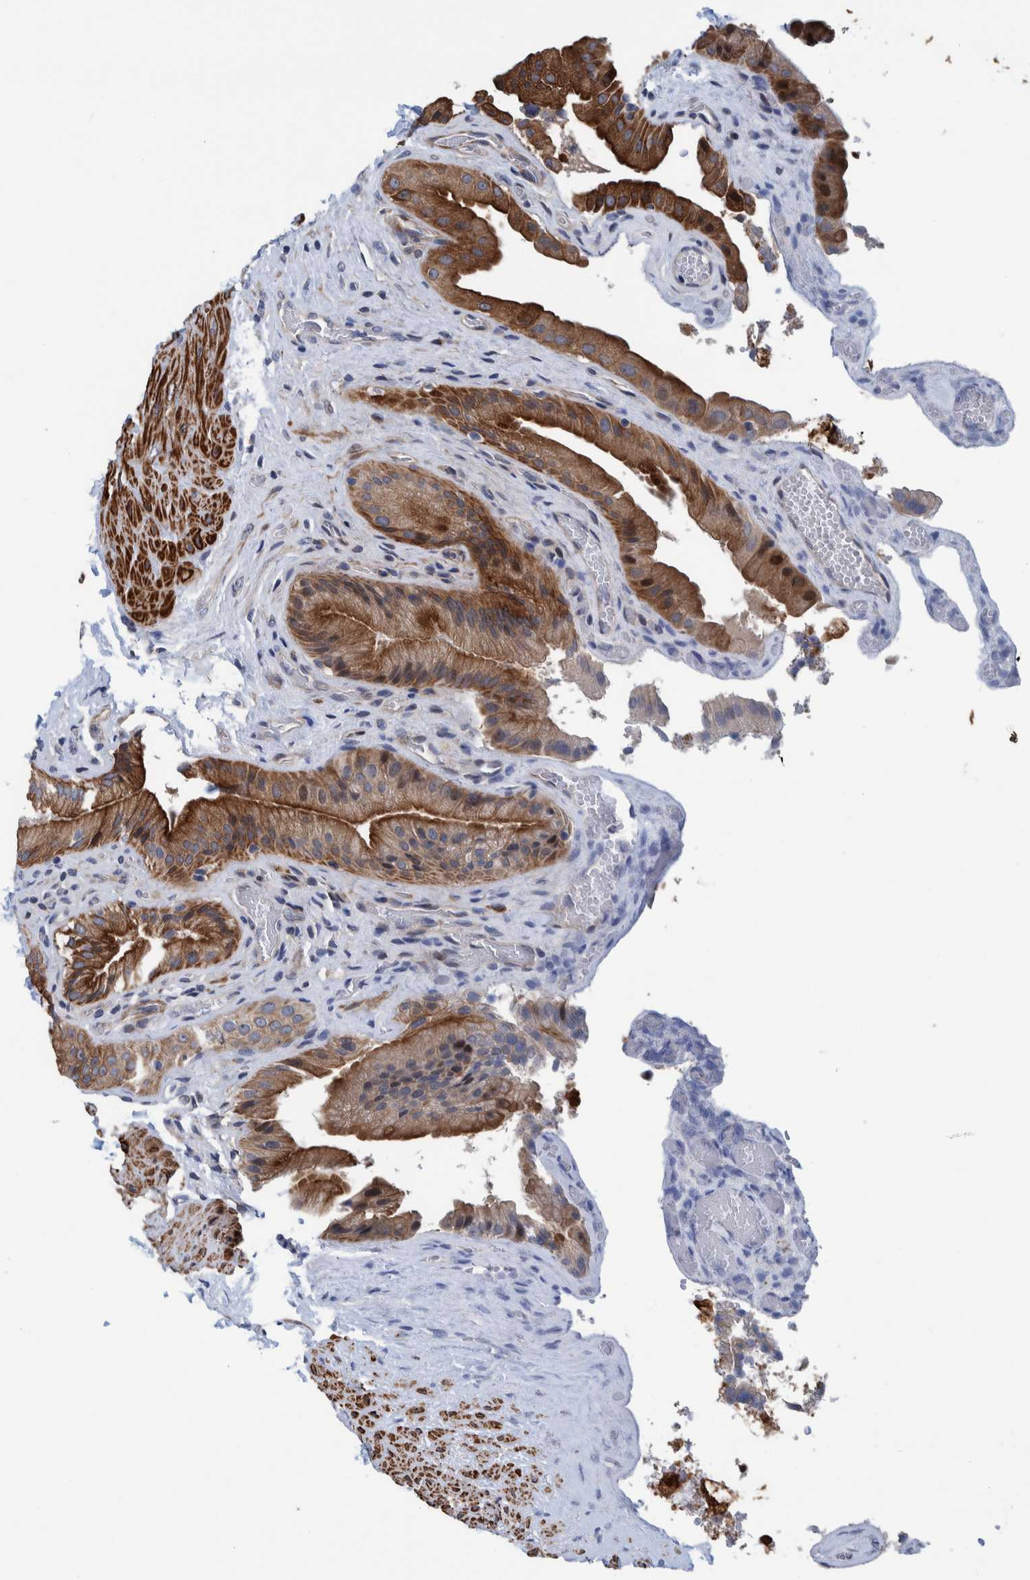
{"staining": {"intensity": "strong", "quantity": ">75%", "location": "cytoplasmic/membranous"}, "tissue": "gallbladder", "cell_type": "Glandular cells", "image_type": "normal", "snomed": [{"axis": "morphology", "description": "Normal tissue, NOS"}, {"axis": "topography", "description": "Gallbladder"}], "caption": "Human gallbladder stained for a protein (brown) shows strong cytoplasmic/membranous positive expression in approximately >75% of glandular cells.", "gene": "MKS1", "patient": {"sex": "male", "age": 49}}